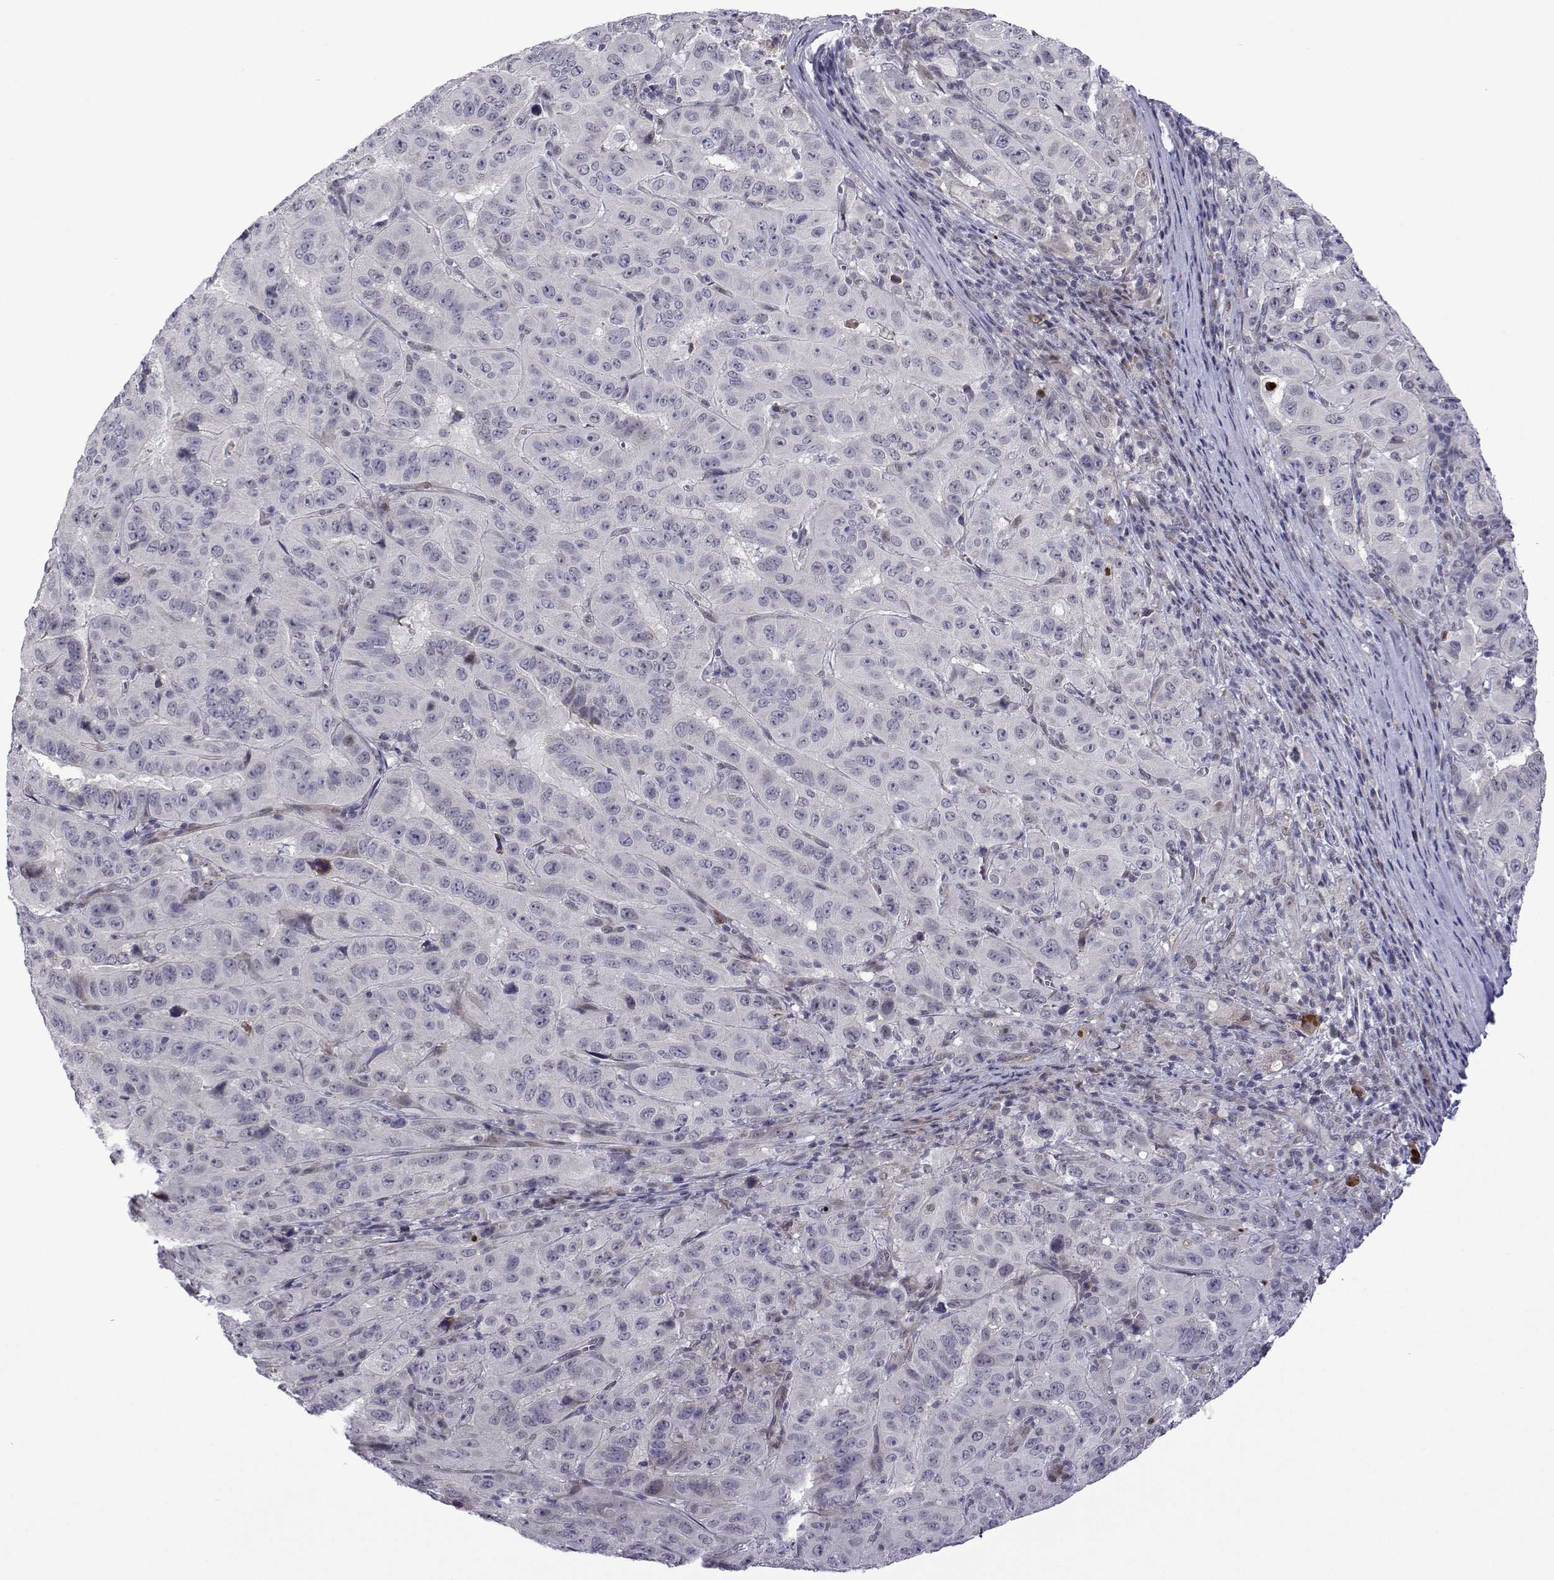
{"staining": {"intensity": "negative", "quantity": "none", "location": "none"}, "tissue": "pancreatic cancer", "cell_type": "Tumor cells", "image_type": "cancer", "snomed": [{"axis": "morphology", "description": "Adenocarcinoma, NOS"}, {"axis": "topography", "description": "Pancreas"}], "caption": "Immunohistochemistry (IHC) micrograph of human adenocarcinoma (pancreatic) stained for a protein (brown), which displays no positivity in tumor cells.", "gene": "EFCAB3", "patient": {"sex": "male", "age": 63}}